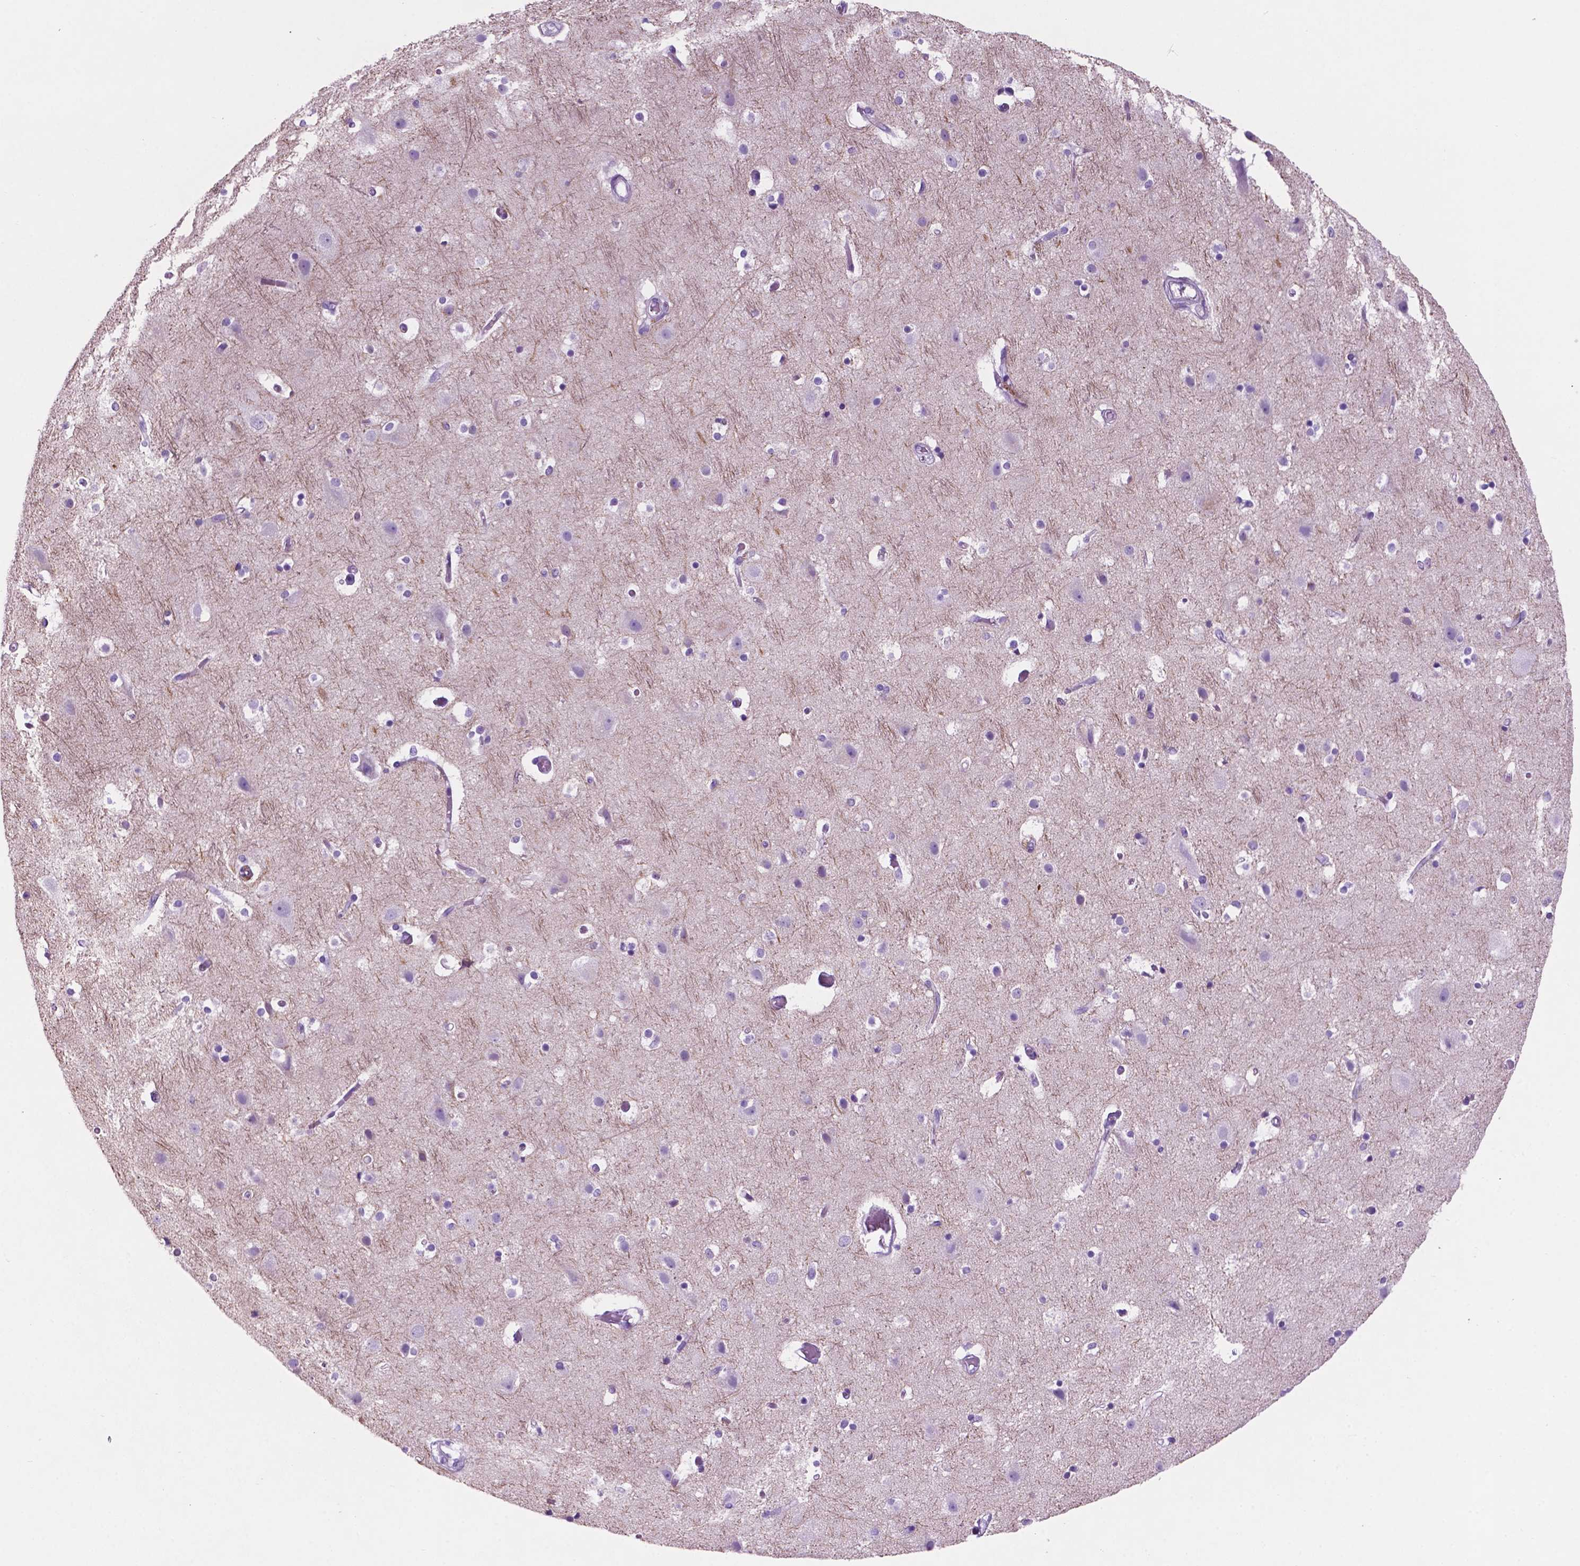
{"staining": {"intensity": "negative", "quantity": "none", "location": "none"}, "tissue": "cerebral cortex", "cell_type": "Endothelial cells", "image_type": "normal", "snomed": [{"axis": "morphology", "description": "Normal tissue, NOS"}, {"axis": "topography", "description": "Cerebral cortex"}], "caption": "Immunohistochemical staining of benign cerebral cortex displays no significant positivity in endothelial cells. (Immunohistochemistry (ihc), brightfield microscopy, high magnification).", "gene": "POU4F1", "patient": {"sex": "female", "age": 52}}